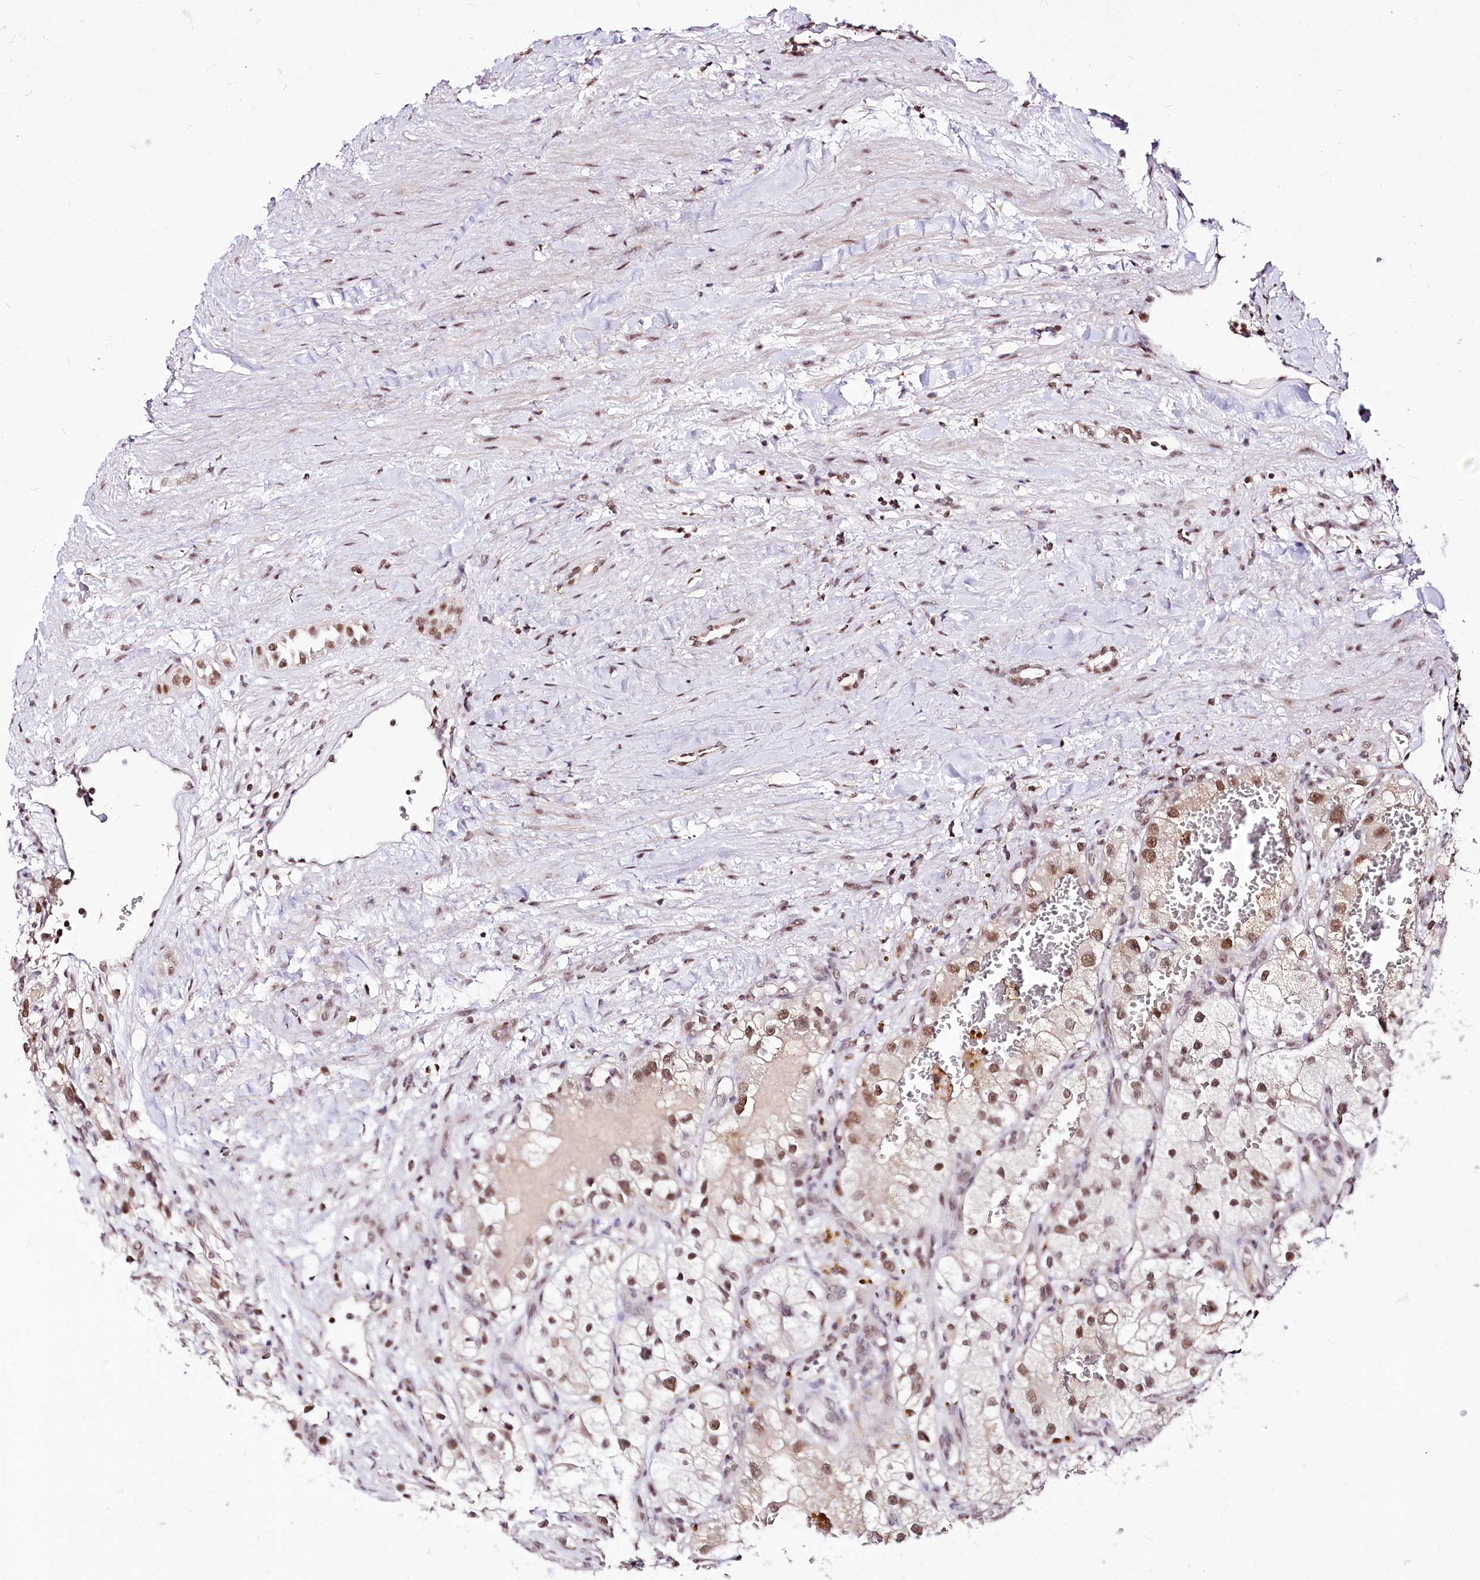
{"staining": {"intensity": "weak", "quantity": ">75%", "location": "nuclear"}, "tissue": "renal cancer", "cell_type": "Tumor cells", "image_type": "cancer", "snomed": [{"axis": "morphology", "description": "Adenocarcinoma, NOS"}, {"axis": "topography", "description": "Kidney"}], "caption": "Immunohistochemical staining of adenocarcinoma (renal) reveals weak nuclear protein staining in about >75% of tumor cells. (brown staining indicates protein expression, while blue staining denotes nuclei).", "gene": "POLA2", "patient": {"sex": "female", "age": 57}}